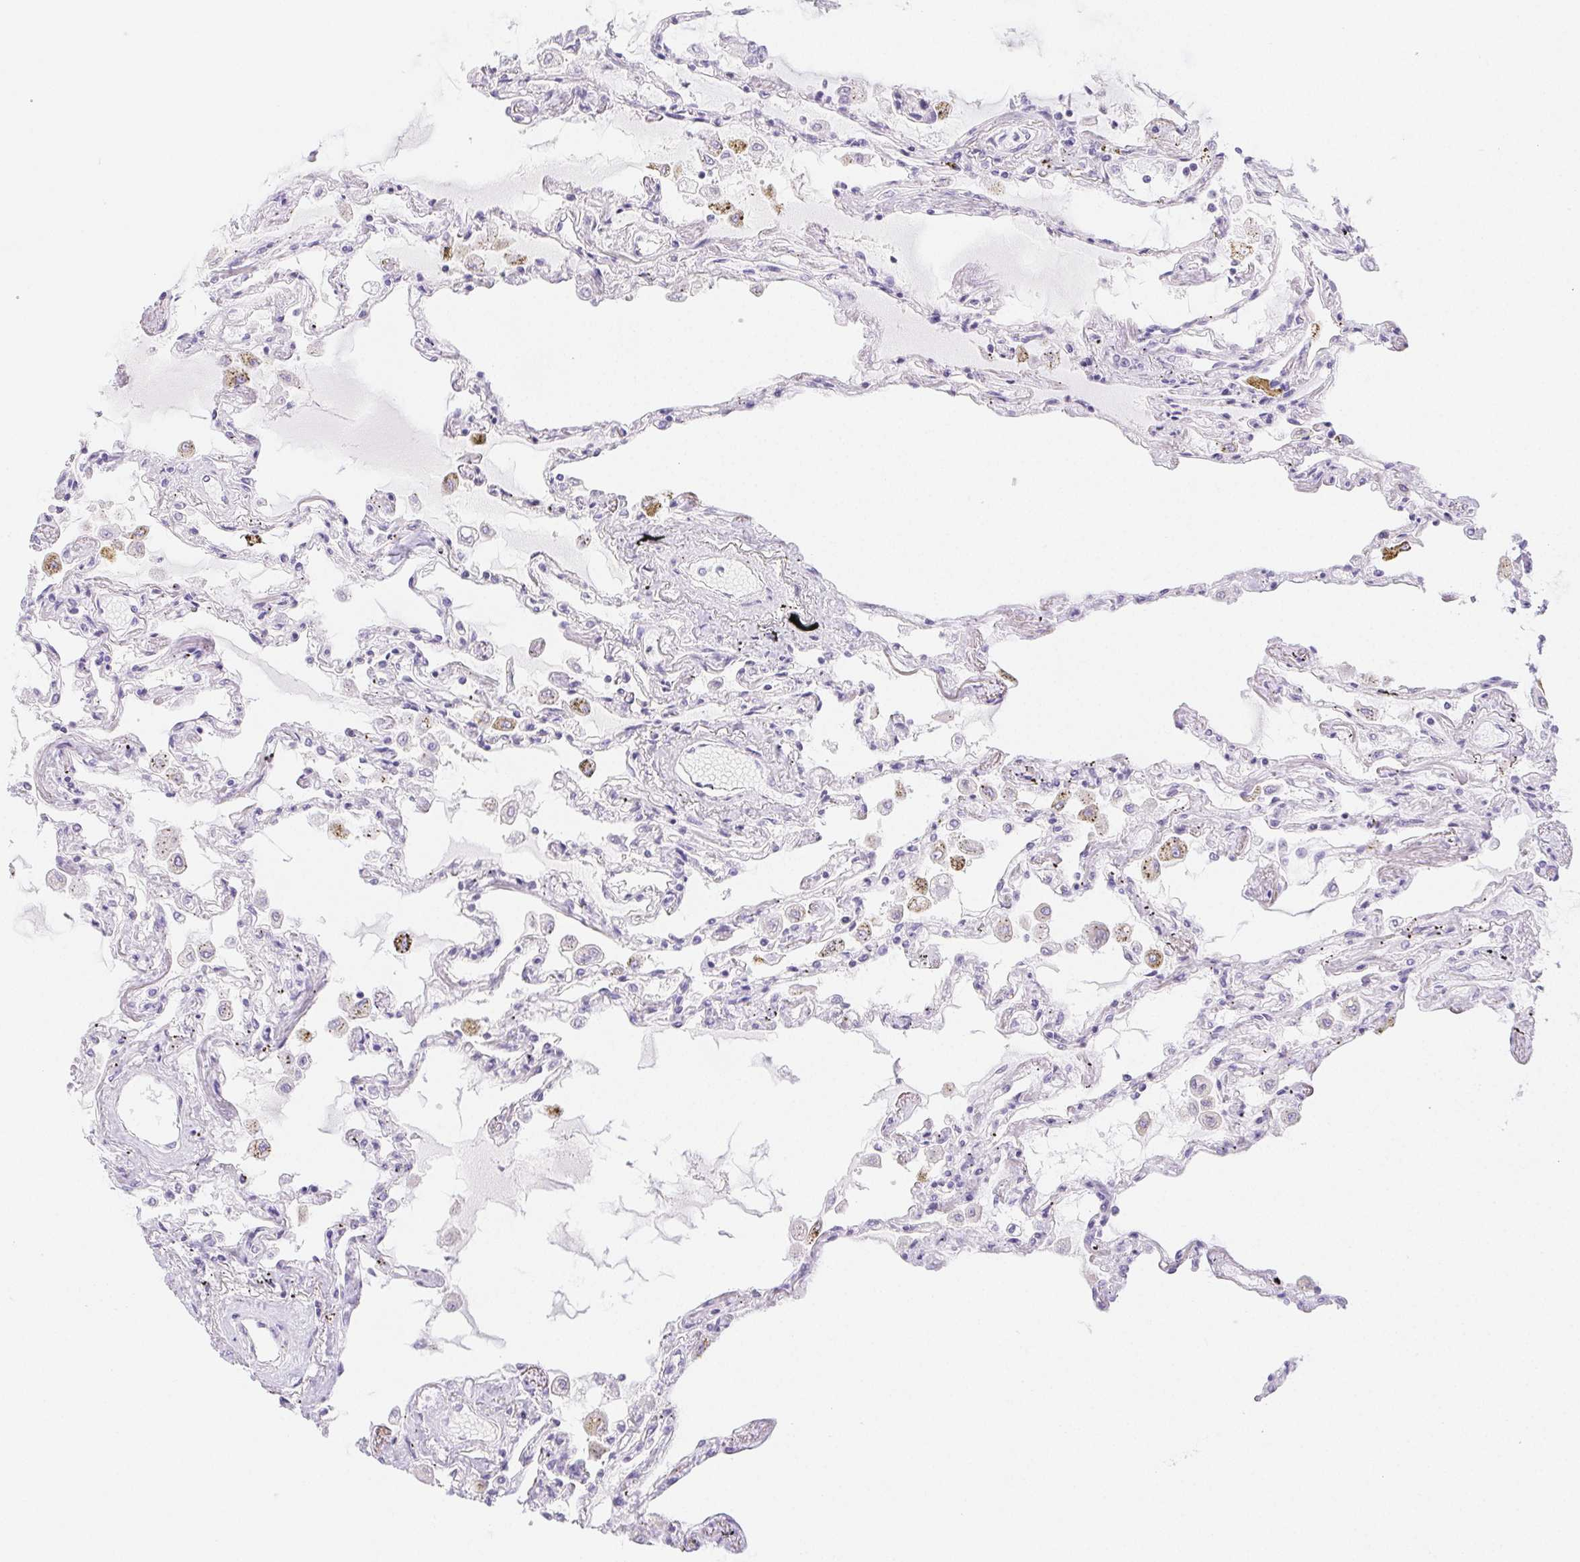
{"staining": {"intensity": "negative", "quantity": "none", "location": "none"}, "tissue": "lung", "cell_type": "Alveolar cells", "image_type": "normal", "snomed": [{"axis": "morphology", "description": "Normal tissue, NOS"}, {"axis": "morphology", "description": "Adenocarcinoma, NOS"}, {"axis": "topography", "description": "Cartilage tissue"}, {"axis": "topography", "description": "Lung"}], "caption": "DAB (3,3'-diaminobenzidine) immunohistochemical staining of benign human lung exhibits no significant staining in alveolar cells. The staining was performed using DAB to visualize the protein expression in brown, while the nuclei were stained in blue with hematoxylin (Magnification: 20x).", "gene": "ST8SIA3", "patient": {"sex": "female", "age": 67}}